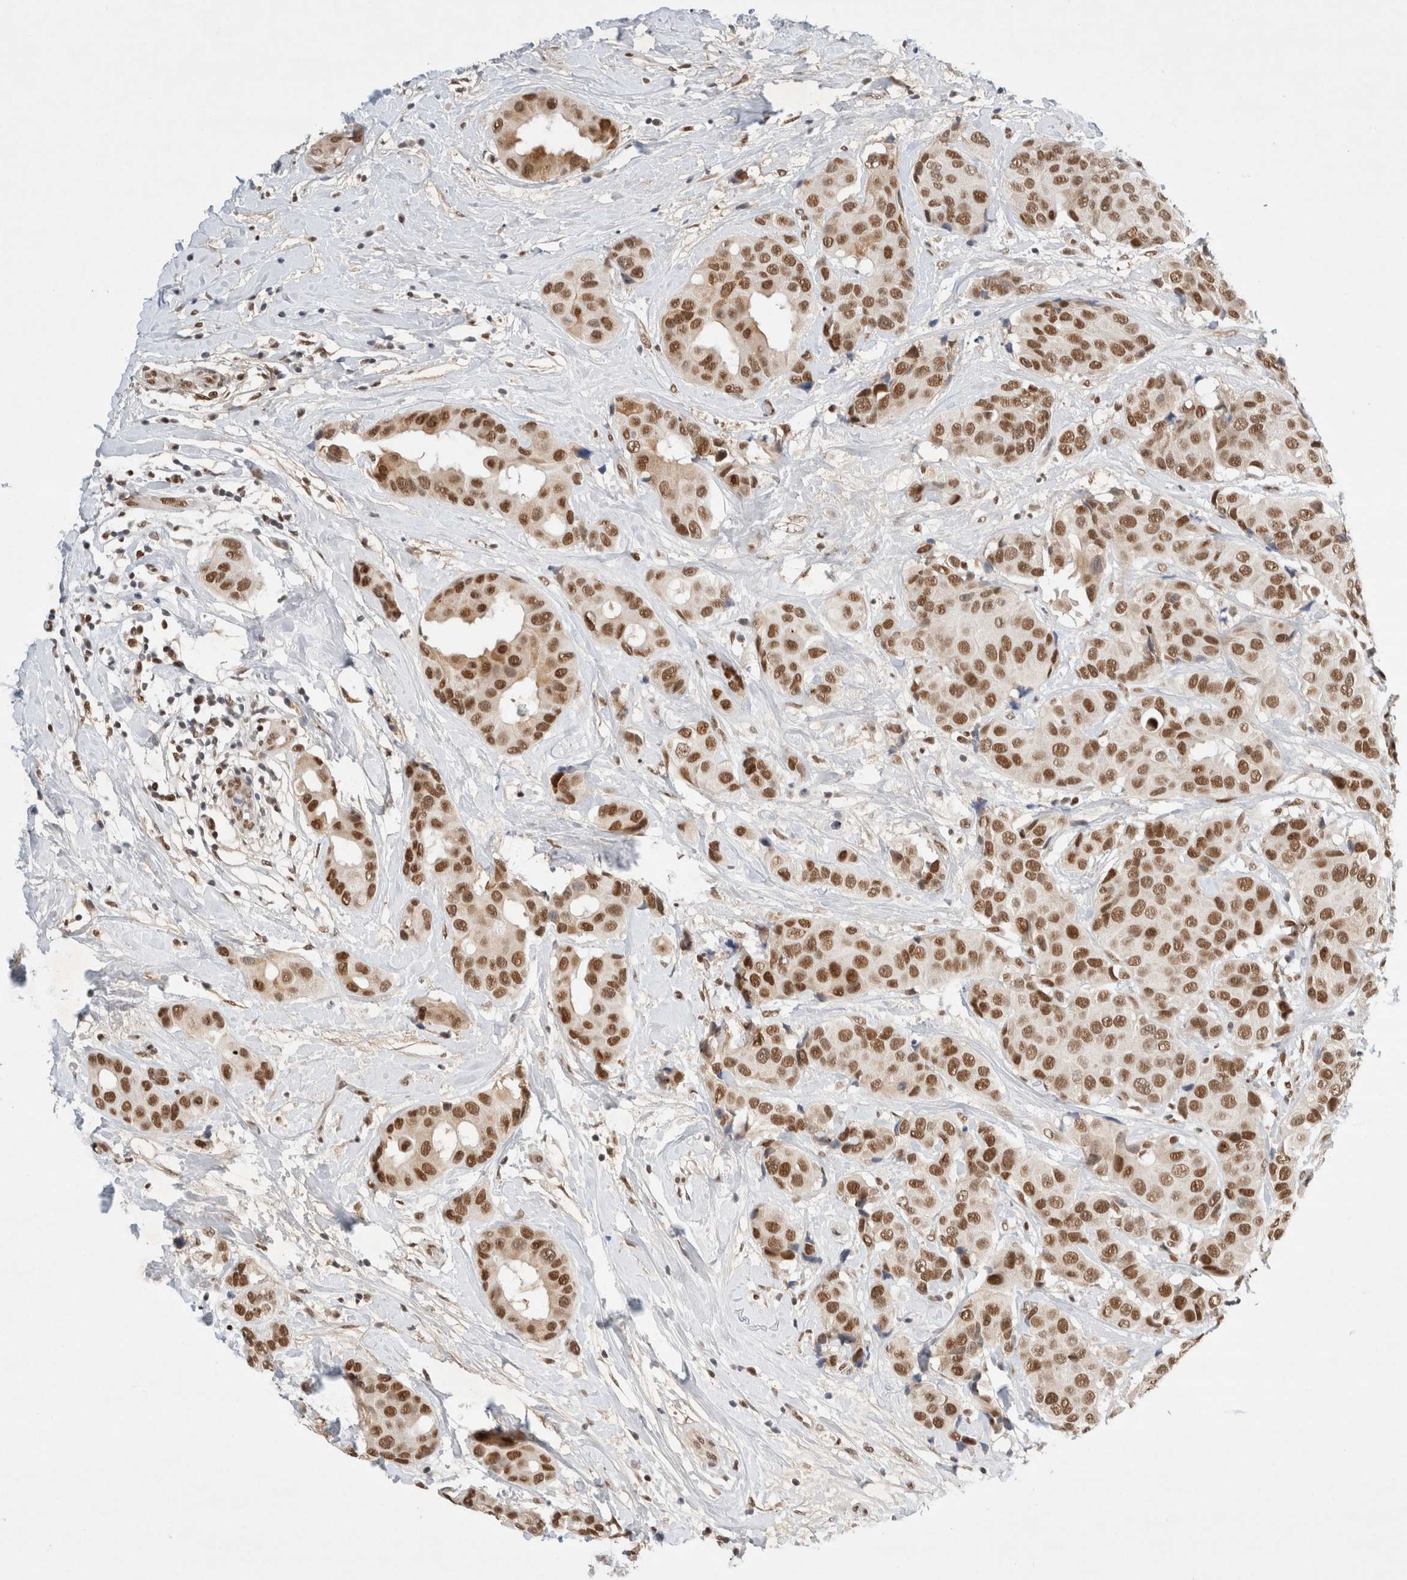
{"staining": {"intensity": "moderate", "quantity": ">75%", "location": "nuclear"}, "tissue": "breast cancer", "cell_type": "Tumor cells", "image_type": "cancer", "snomed": [{"axis": "morphology", "description": "Normal tissue, NOS"}, {"axis": "morphology", "description": "Duct carcinoma"}, {"axis": "topography", "description": "Breast"}], "caption": "Moderate nuclear staining for a protein is present in approximately >75% of tumor cells of breast intraductal carcinoma using immunohistochemistry (IHC).", "gene": "GTF2I", "patient": {"sex": "female", "age": 39}}